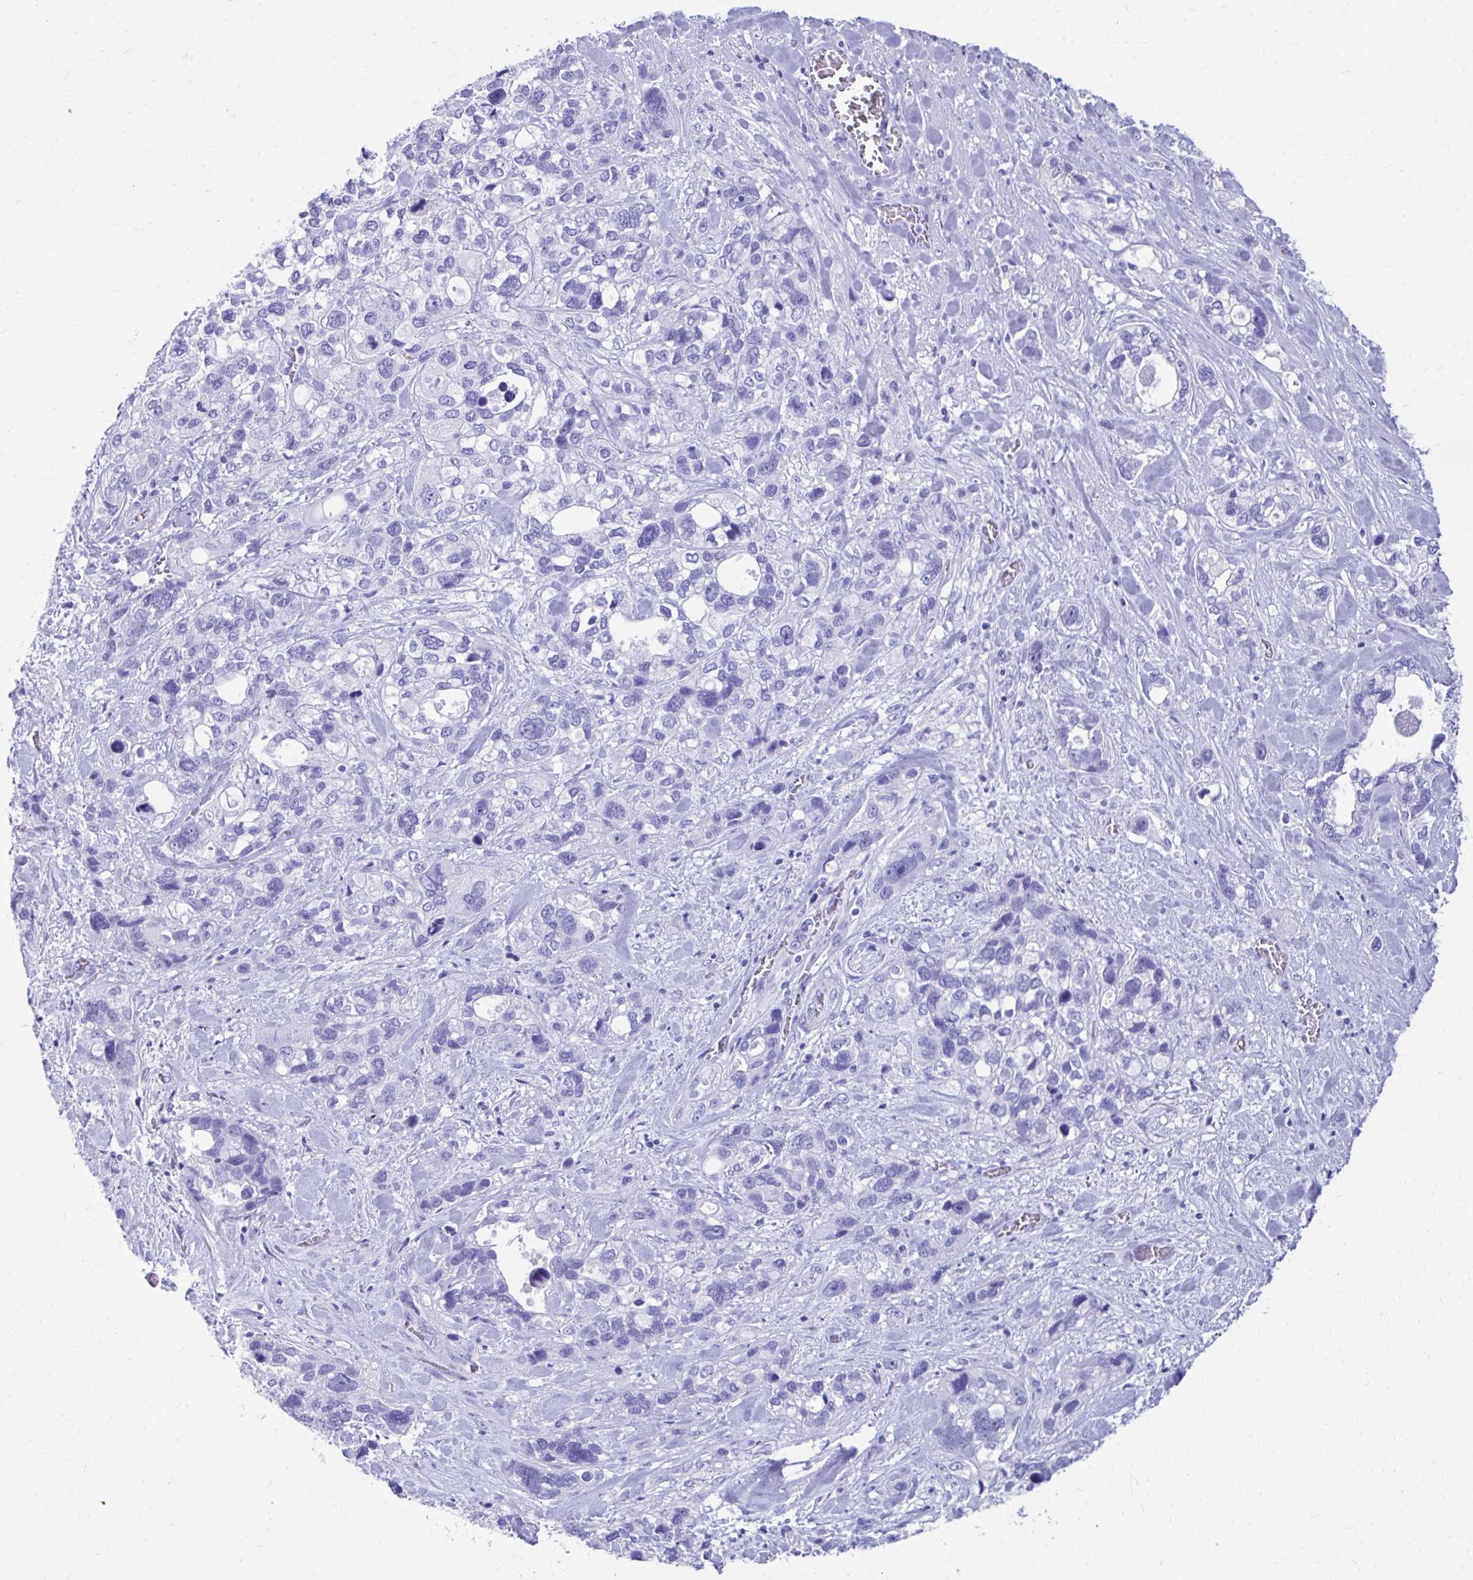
{"staining": {"intensity": "negative", "quantity": "none", "location": "none"}, "tissue": "stomach cancer", "cell_type": "Tumor cells", "image_type": "cancer", "snomed": [{"axis": "morphology", "description": "Adenocarcinoma, NOS"}, {"axis": "topography", "description": "Stomach, upper"}], "caption": "Immunohistochemistry (IHC) image of neoplastic tissue: human stomach adenocarcinoma stained with DAB reveals no significant protein staining in tumor cells. The staining is performed using DAB brown chromogen with nuclei counter-stained in using hematoxylin.", "gene": "SMIM9", "patient": {"sex": "female", "age": 81}}